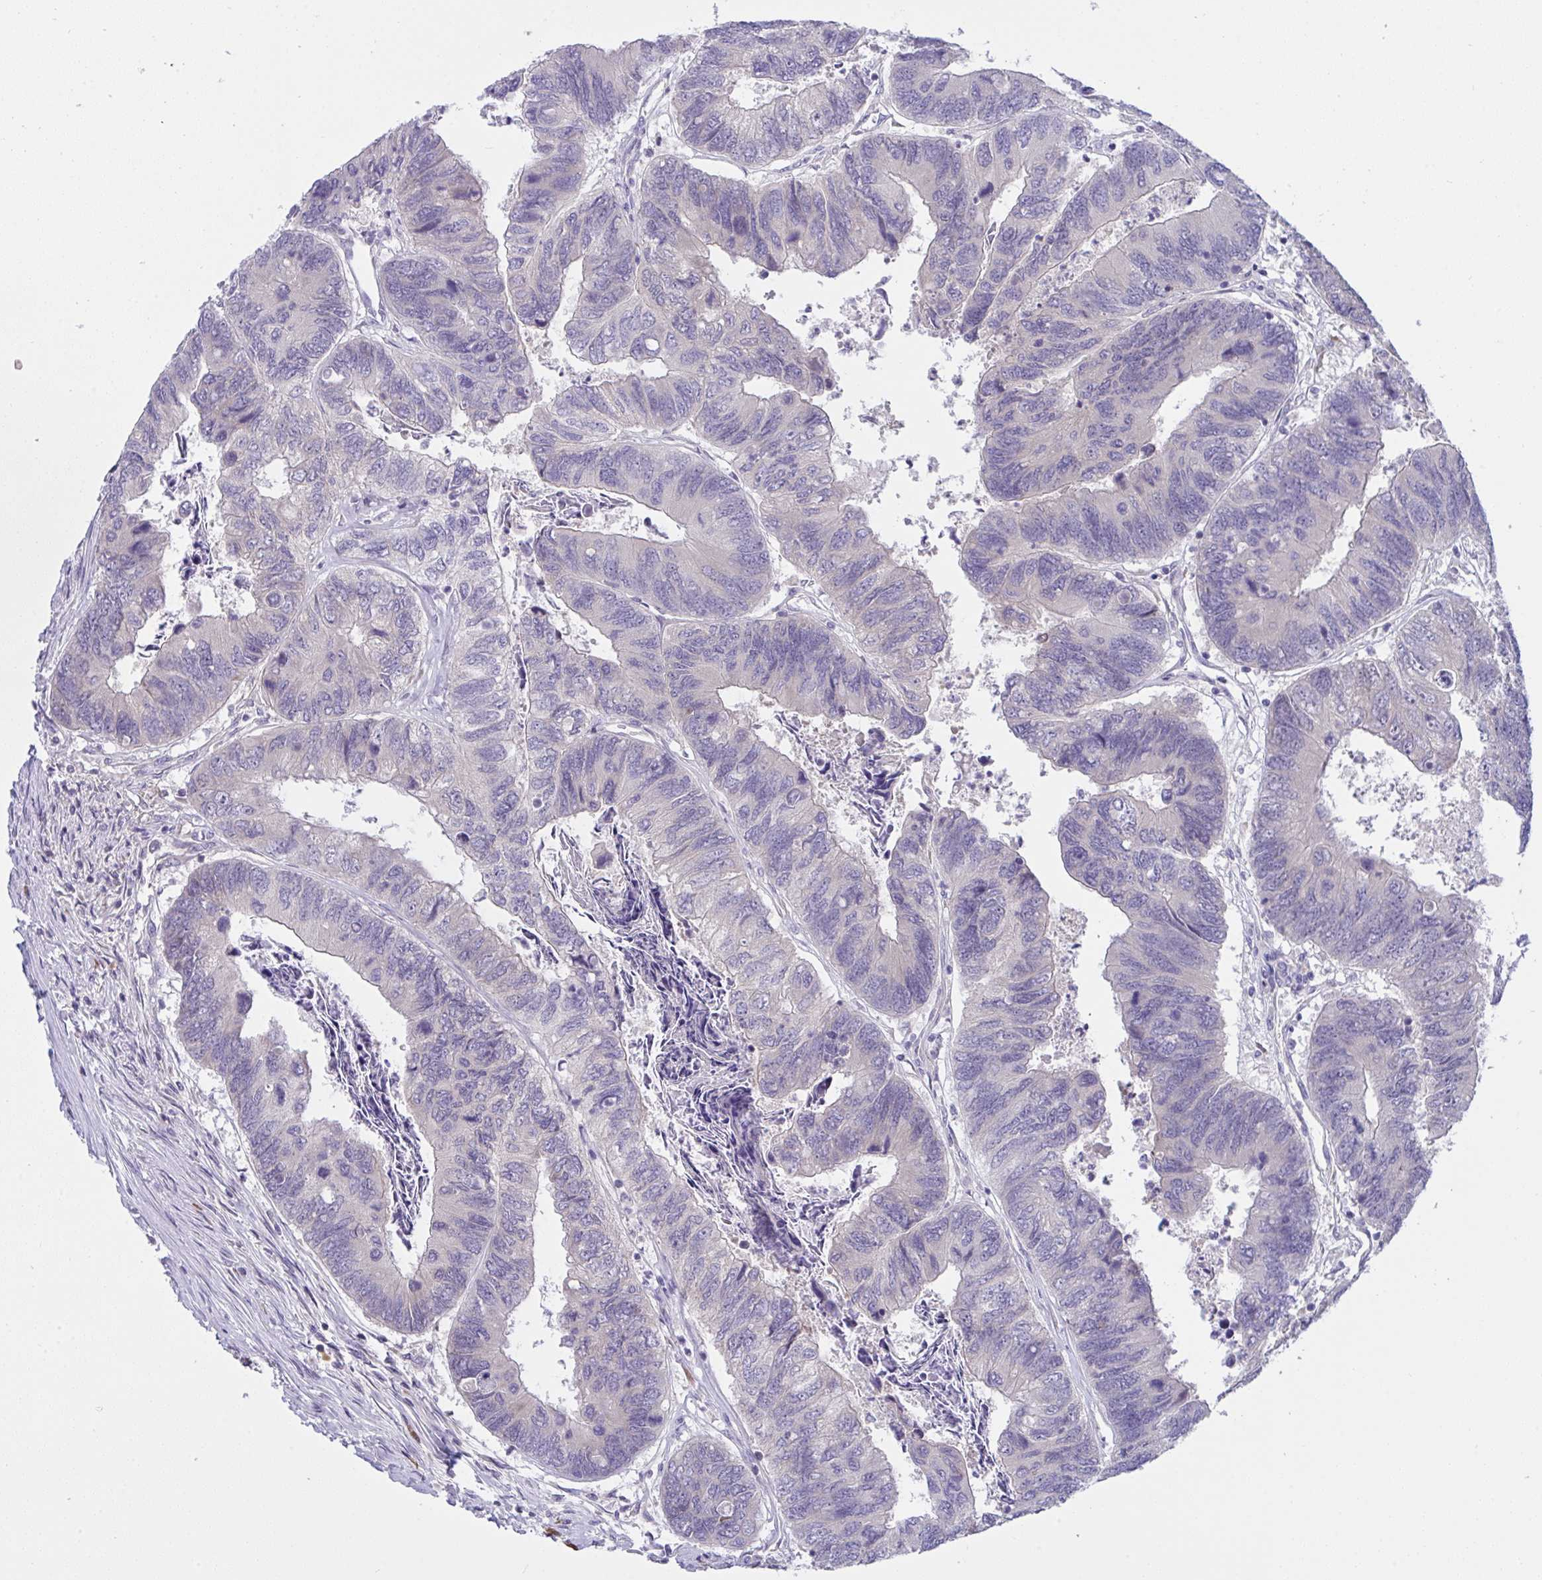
{"staining": {"intensity": "negative", "quantity": "none", "location": "none"}, "tissue": "colorectal cancer", "cell_type": "Tumor cells", "image_type": "cancer", "snomed": [{"axis": "morphology", "description": "Adenocarcinoma, NOS"}, {"axis": "topography", "description": "Colon"}], "caption": "There is no significant staining in tumor cells of adenocarcinoma (colorectal).", "gene": "TMEM41A", "patient": {"sex": "female", "age": 67}}